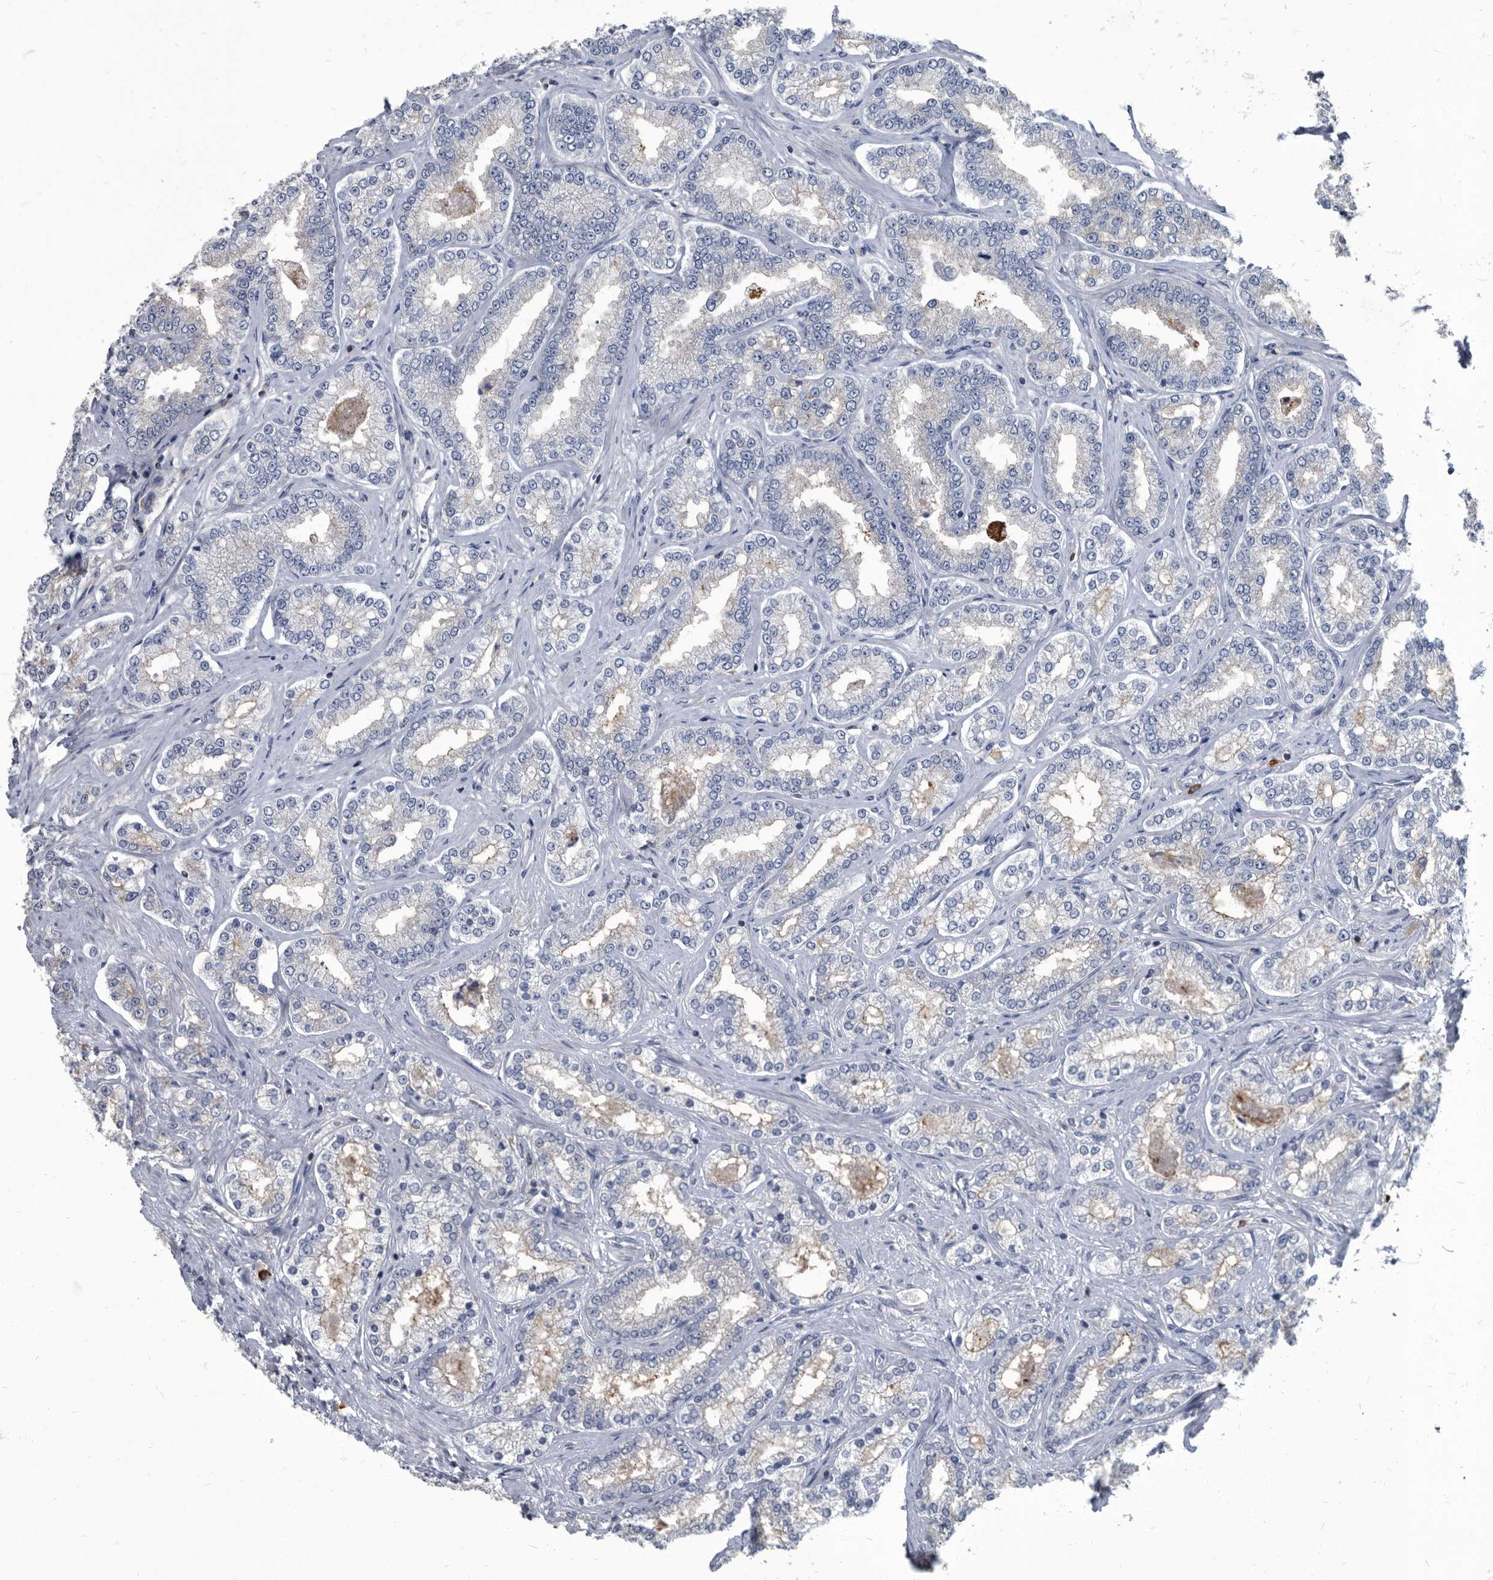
{"staining": {"intensity": "negative", "quantity": "none", "location": "none"}, "tissue": "prostate cancer", "cell_type": "Tumor cells", "image_type": "cancer", "snomed": [{"axis": "morphology", "description": "Normal tissue, NOS"}, {"axis": "morphology", "description": "Adenocarcinoma, High grade"}, {"axis": "topography", "description": "Prostate"}], "caption": "IHC micrograph of neoplastic tissue: human prostate cancer stained with DAB (3,3'-diaminobenzidine) exhibits no significant protein positivity in tumor cells. (Stains: DAB (3,3'-diaminobenzidine) immunohistochemistry (IHC) with hematoxylin counter stain, Microscopy: brightfield microscopy at high magnification).", "gene": "CDV3", "patient": {"sex": "male", "age": 83}}